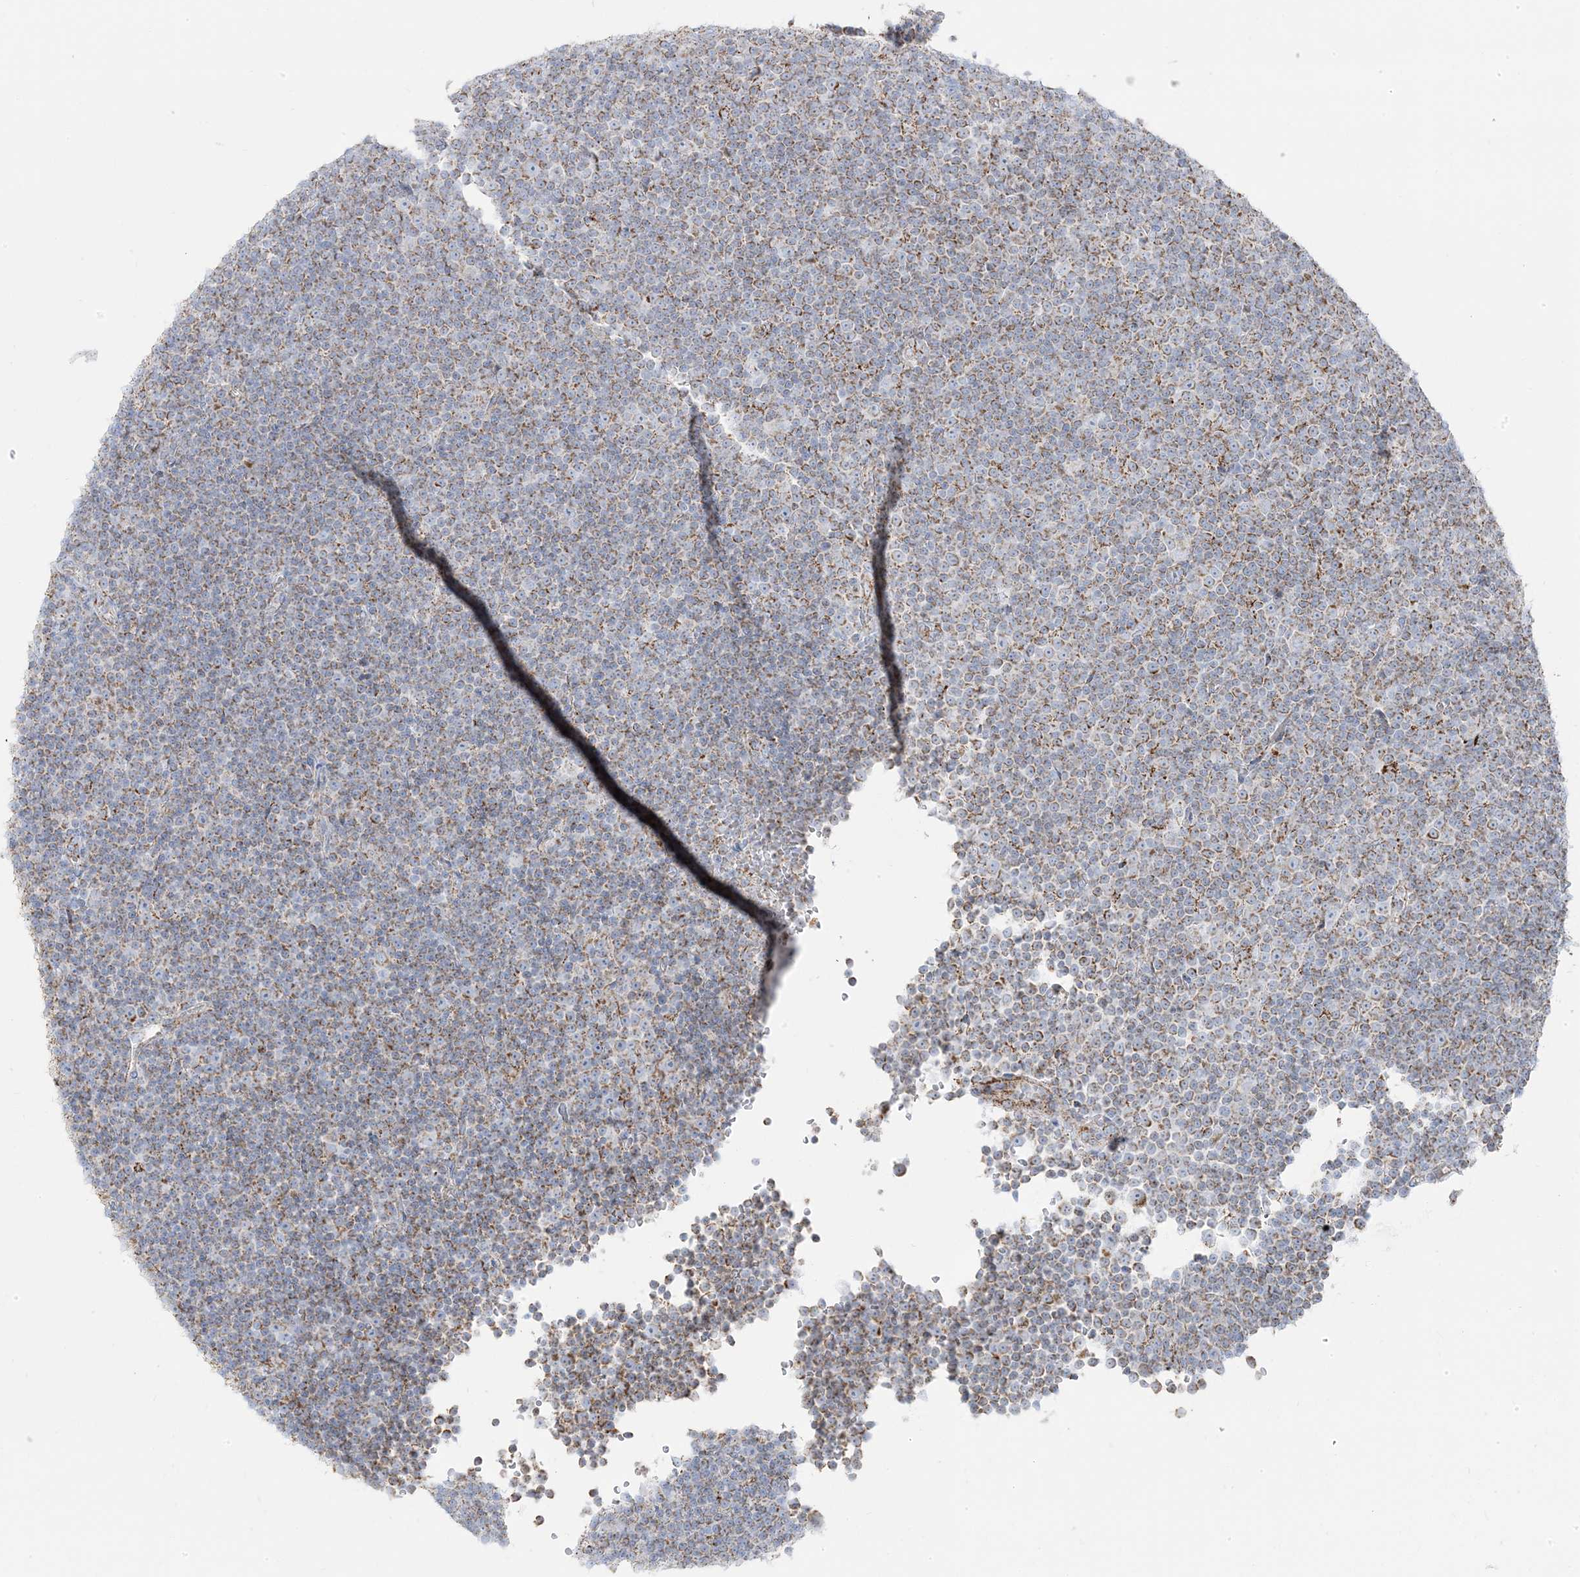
{"staining": {"intensity": "moderate", "quantity": ">75%", "location": "cytoplasmic/membranous"}, "tissue": "lymphoma", "cell_type": "Tumor cells", "image_type": "cancer", "snomed": [{"axis": "morphology", "description": "Malignant lymphoma, non-Hodgkin's type, Low grade"}, {"axis": "topography", "description": "Lymph node"}], "caption": "Protein staining of lymphoma tissue shows moderate cytoplasmic/membranous expression in about >75% of tumor cells. Ihc stains the protein in brown and the nuclei are stained blue.", "gene": "PCCB", "patient": {"sex": "female", "age": 67}}